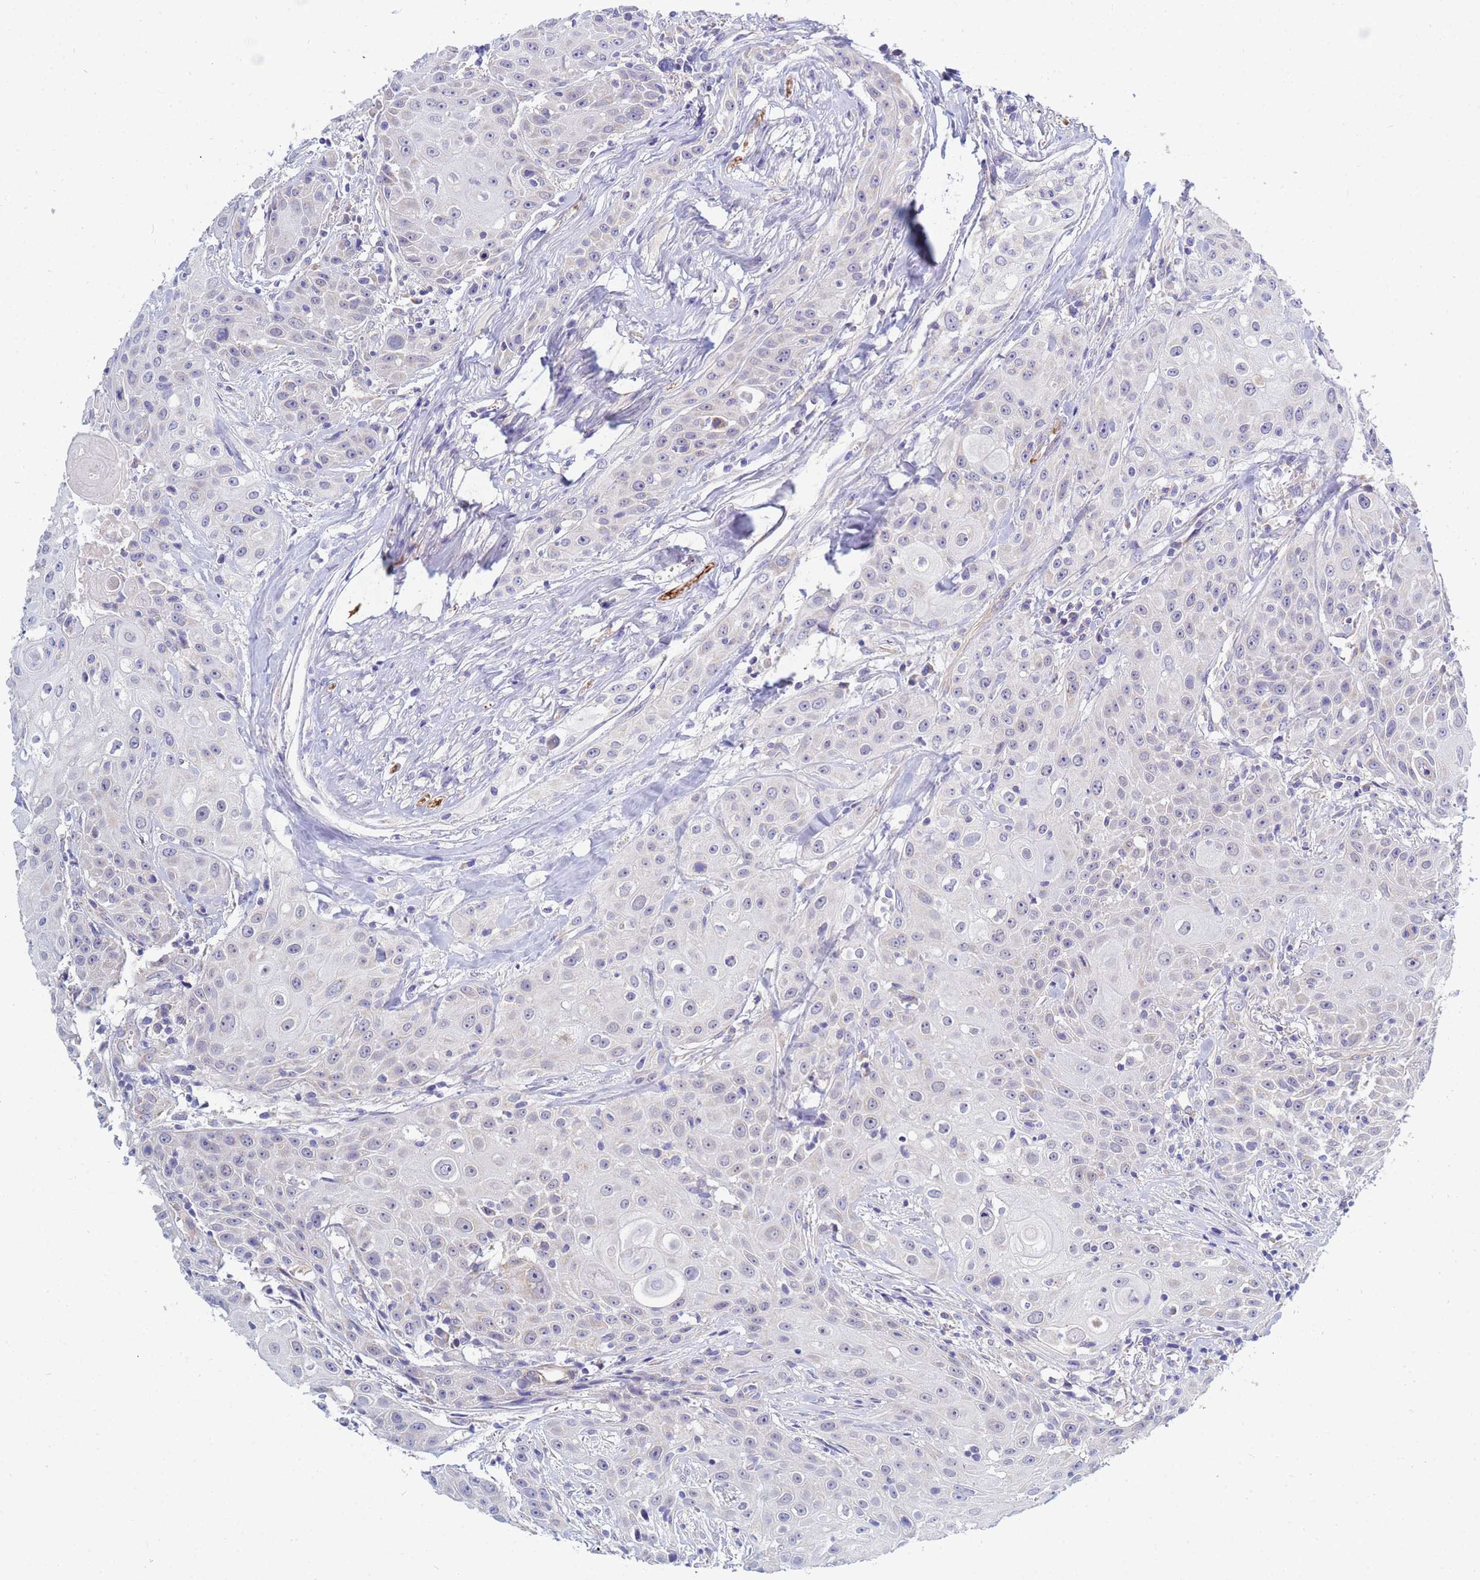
{"staining": {"intensity": "negative", "quantity": "none", "location": "none"}, "tissue": "head and neck cancer", "cell_type": "Tumor cells", "image_type": "cancer", "snomed": [{"axis": "morphology", "description": "Squamous cell carcinoma, NOS"}, {"axis": "topography", "description": "Oral tissue"}, {"axis": "topography", "description": "Head-Neck"}], "caption": "A photomicrograph of human squamous cell carcinoma (head and neck) is negative for staining in tumor cells.", "gene": "SDR39U1", "patient": {"sex": "female", "age": 82}}